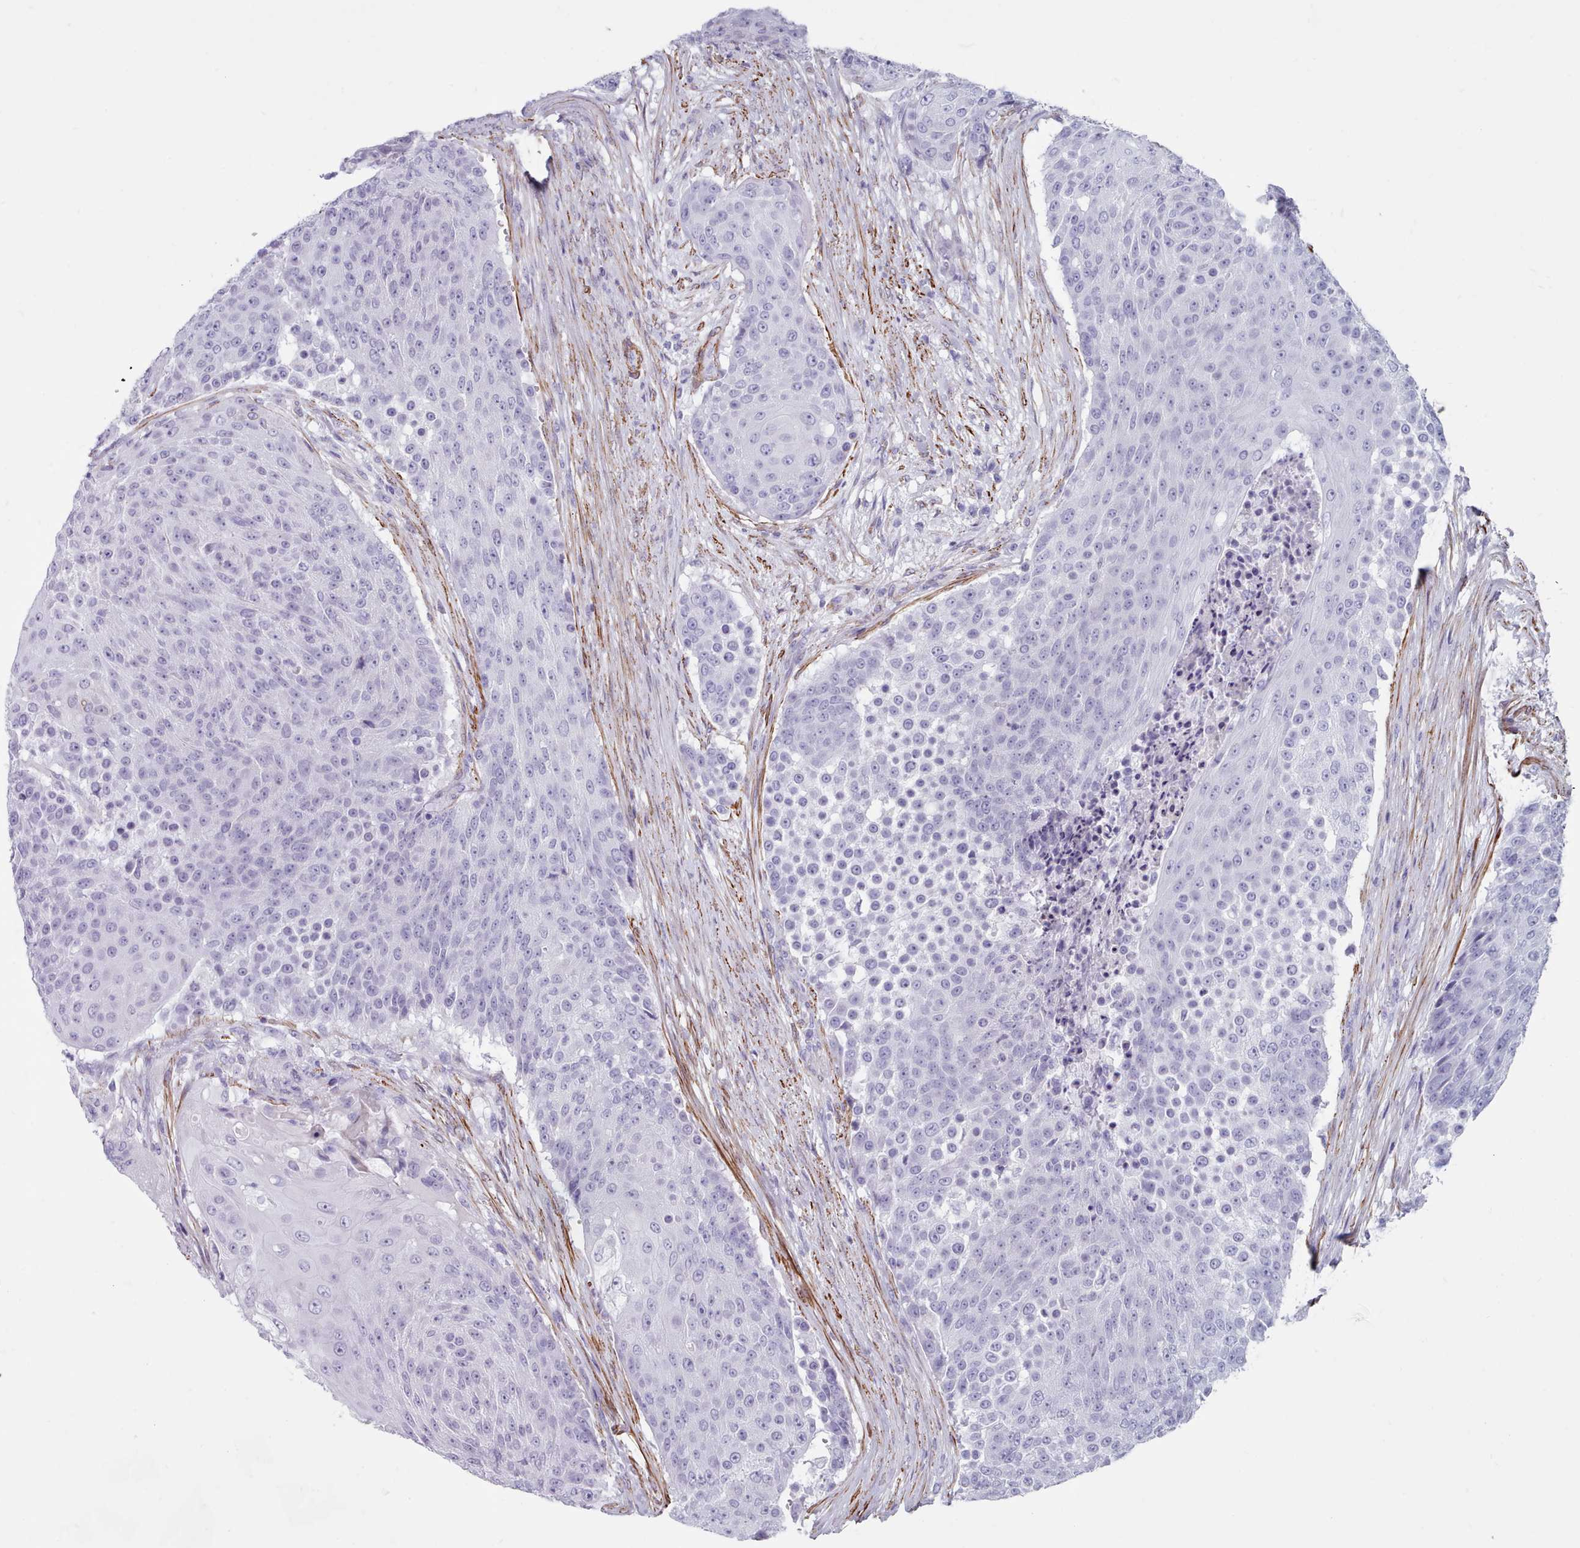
{"staining": {"intensity": "negative", "quantity": "none", "location": "none"}, "tissue": "urothelial cancer", "cell_type": "Tumor cells", "image_type": "cancer", "snomed": [{"axis": "morphology", "description": "Urothelial carcinoma, High grade"}, {"axis": "topography", "description": "Urinary bladder"}], "caption": "An IHC micrograph of urothelial carcinoma (high-grade) is shown. There is no staining in tumor cells of urothelial carcinoma (high-grade). (Stains: DAB (3,3'-diaminobenzidine) IHC with hematoxylin counter stain, Microscopy: brightfield microscopy at high magnification).", "gene": "FPGS", "patient": {"sex": "female", "age": 63}}